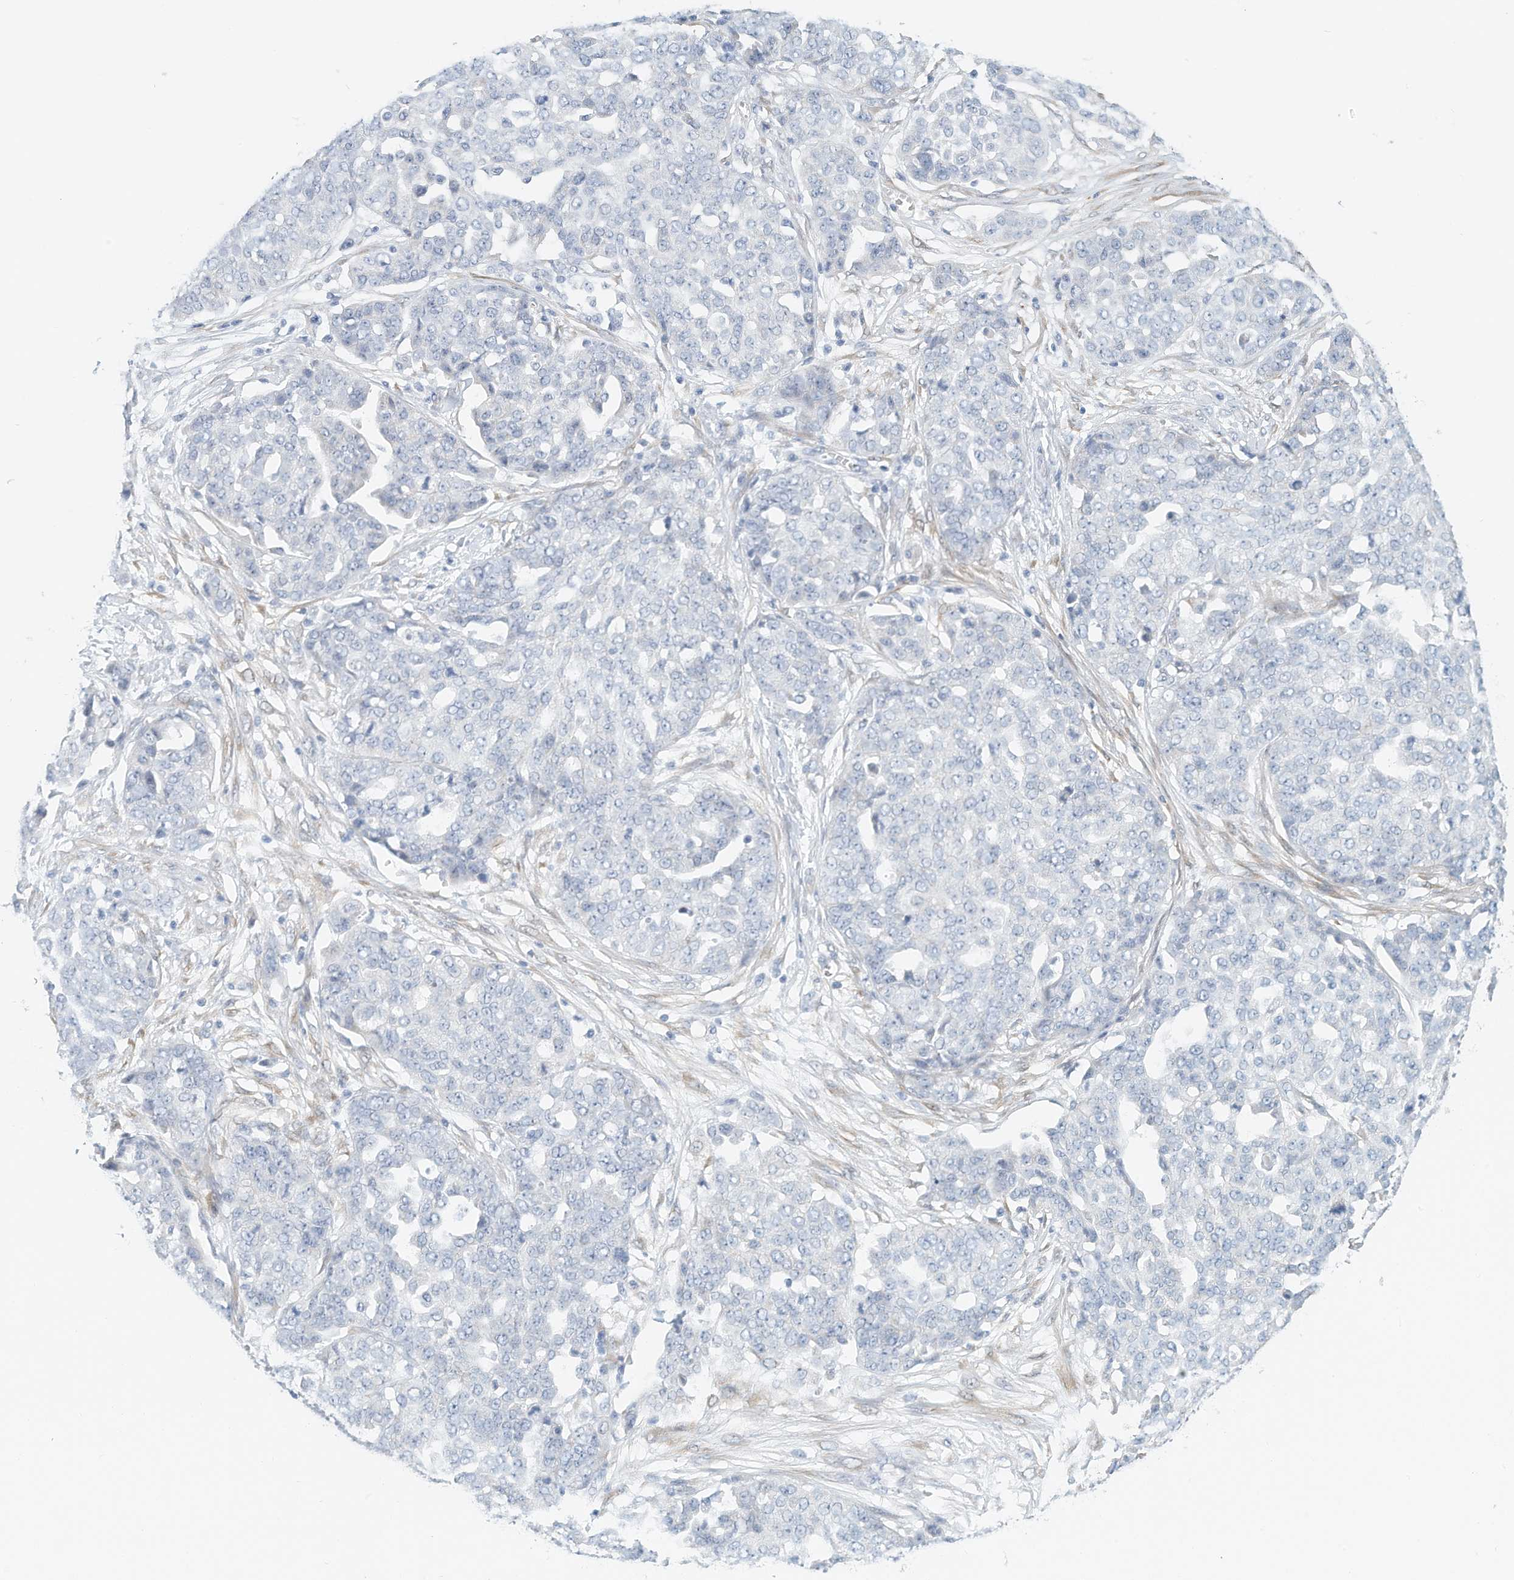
{"staining": {"intensity": "negative", "quantity": "none", "location": "none"}, "tissue": "ovarian cancer", "cell_type": "Tumor cells", "image_type": "cancer", "snomed": [{"axis": "morphology", "description": "Cystadenocarcinoma, serous, NOS"}, {"axis": "topography", "description": "Soft tissue"}, {"axis": "topography", "description": "Ovary"}], "caption": "There is no significant staining in tumor cells of serous cystadenocarcinoma (ovarian). Nuclei are stained in blue.", "gene": "ARHGAP28", "patient": {"sex": "female", "age": 57}}